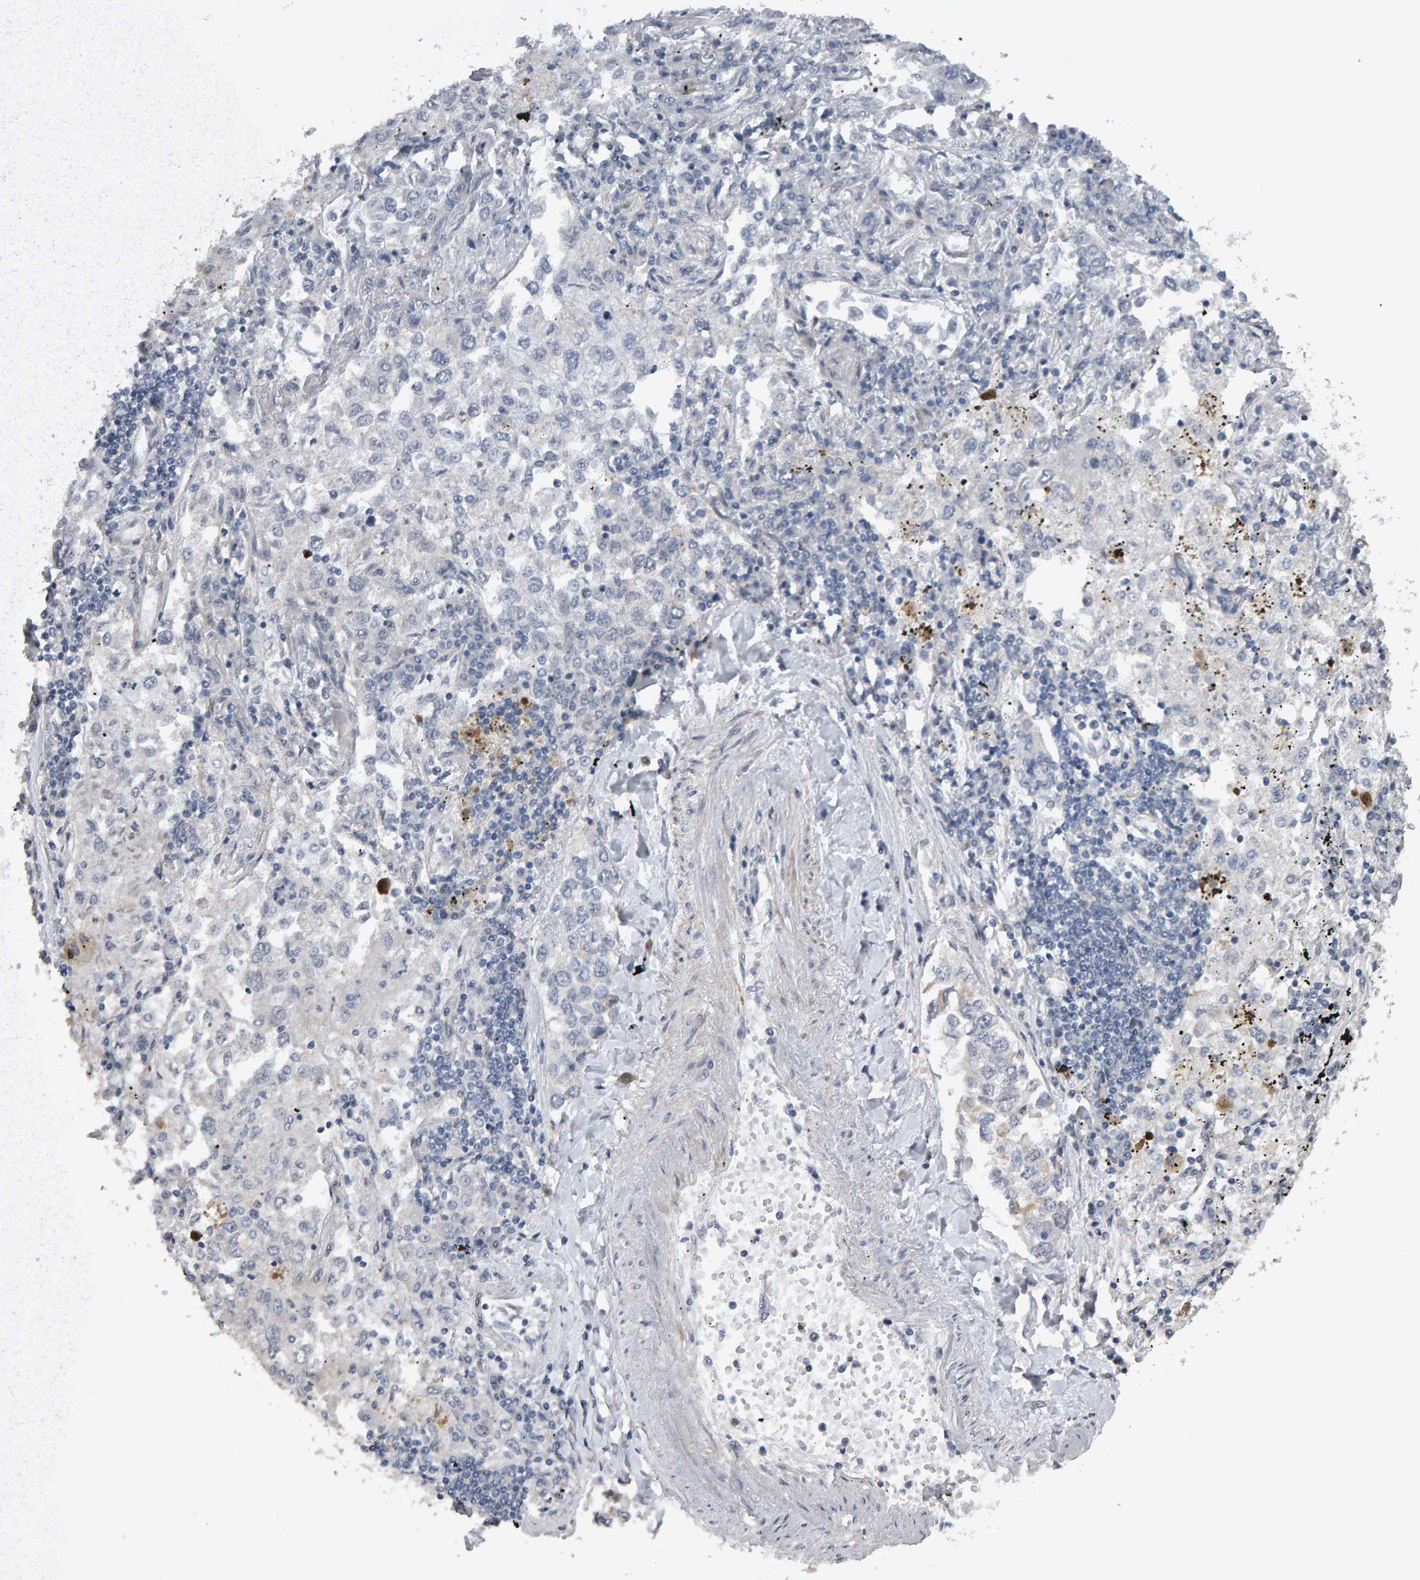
{"staining": {"intensity": "negative", "quantity": "none", "location": "none"}, "tissue": "lung cancer", "cell_type": "Tumor cells", "image_type": "cancer", "snomed": [{"axis": "morphology", "description": "Inflammation, NOS"}, {"axis": "morphology", "description": "Adenocarcinoma, NOS"}, {"axis": "topography", "description": "Lung"}], "caption": "Tumor cells are negative for protein expression in human lung adenocarcinoma.", "gene": "IPO8", "patient": {"sex": "male", "age": 63}}